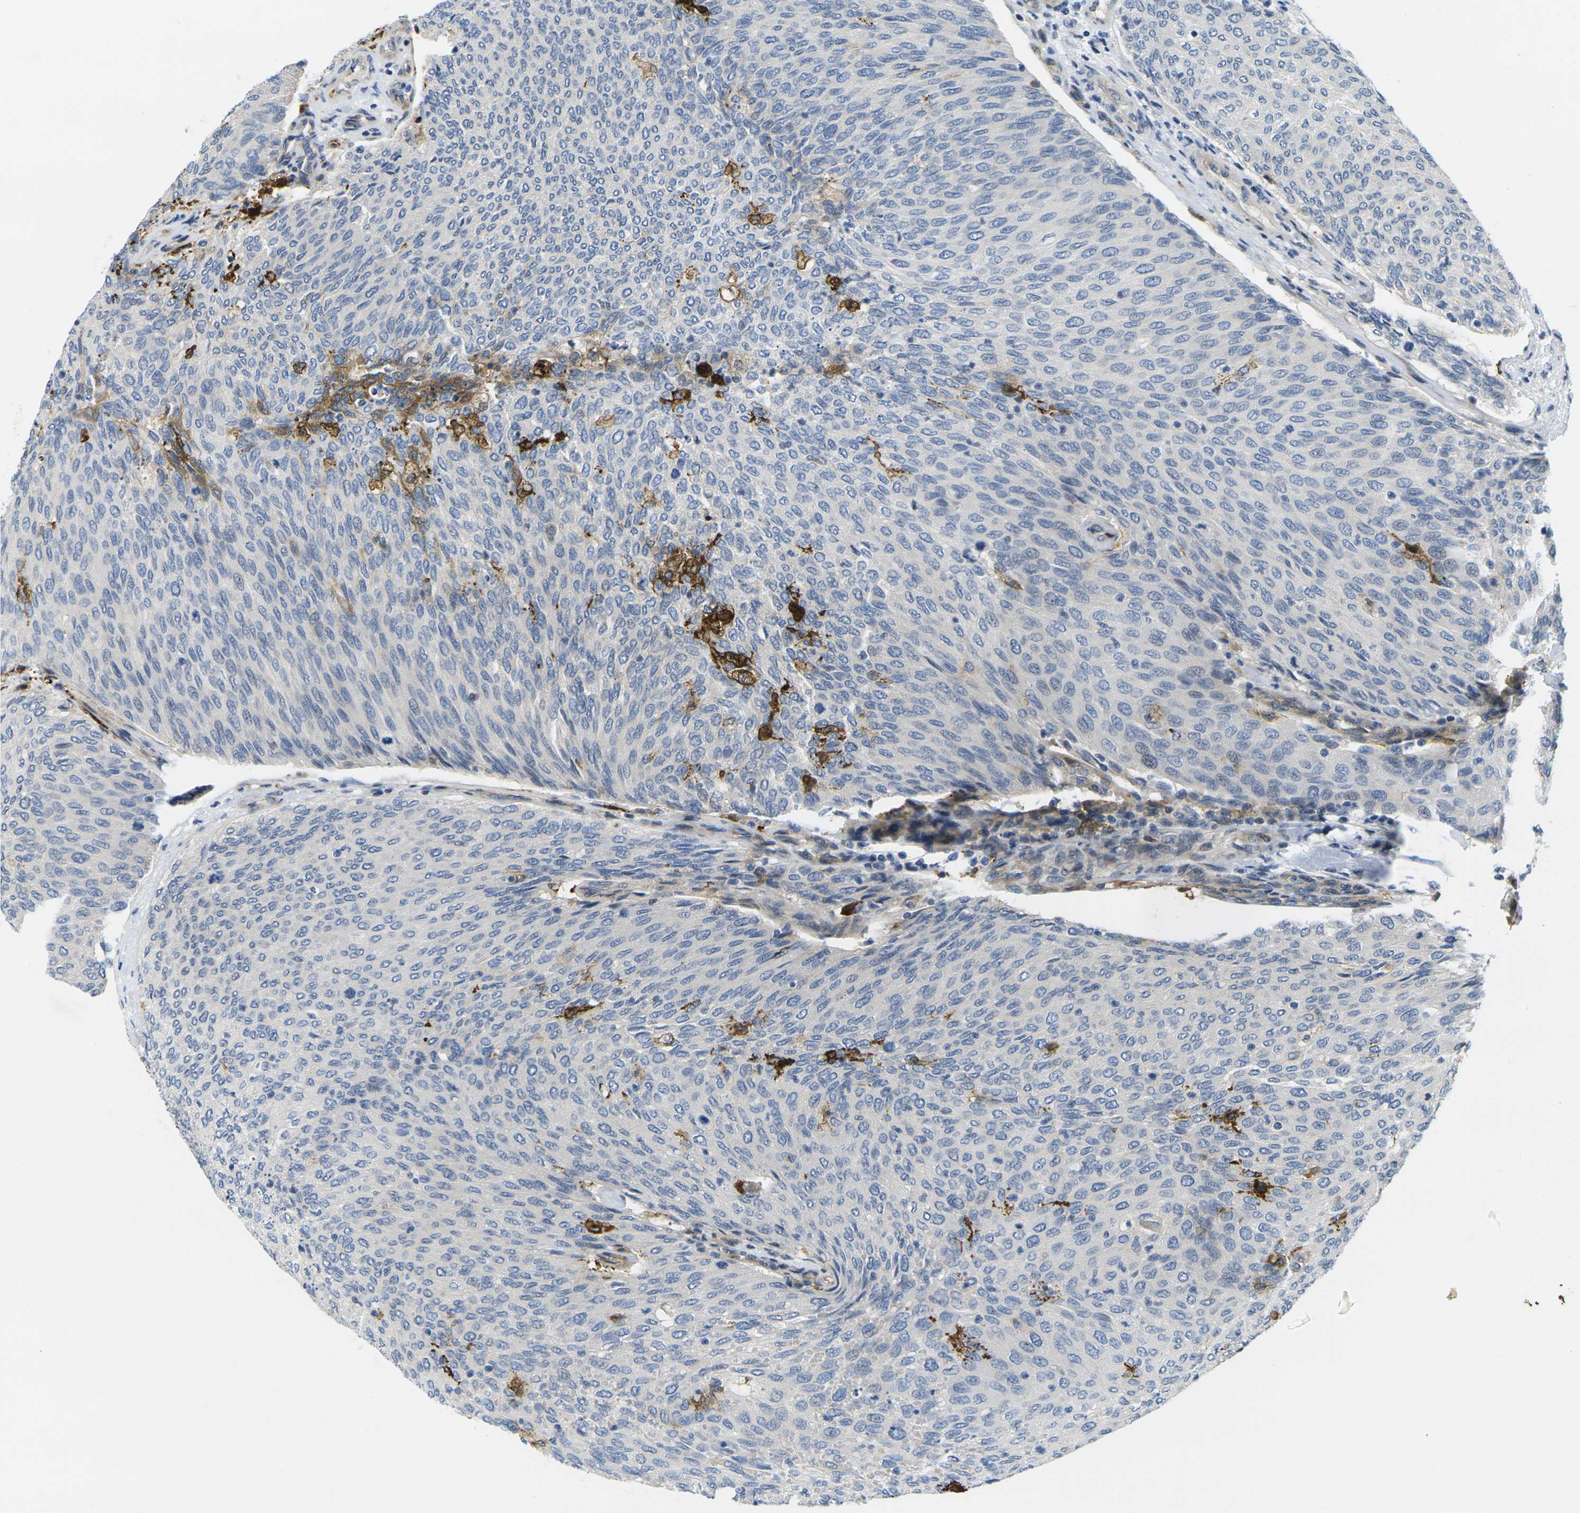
{"staining": {"intensity": "negative", "quantity": "none", "location": "none"}, "tissue": "urothelial cancer", "cell_type": "Tumor cells", "image_type": "cancer", "snomed": [{"axis": "morphology", "description": "Urothelial carcinoma, Low grade"}, {"axis": "topography", "description": "Urinary bladder"}], "caption": "Tumor cells show no significant positivity in low-grade urothelial carcinoma.", "gene": "ROBO2", "patient": {"sex": "female", "age": 79}}